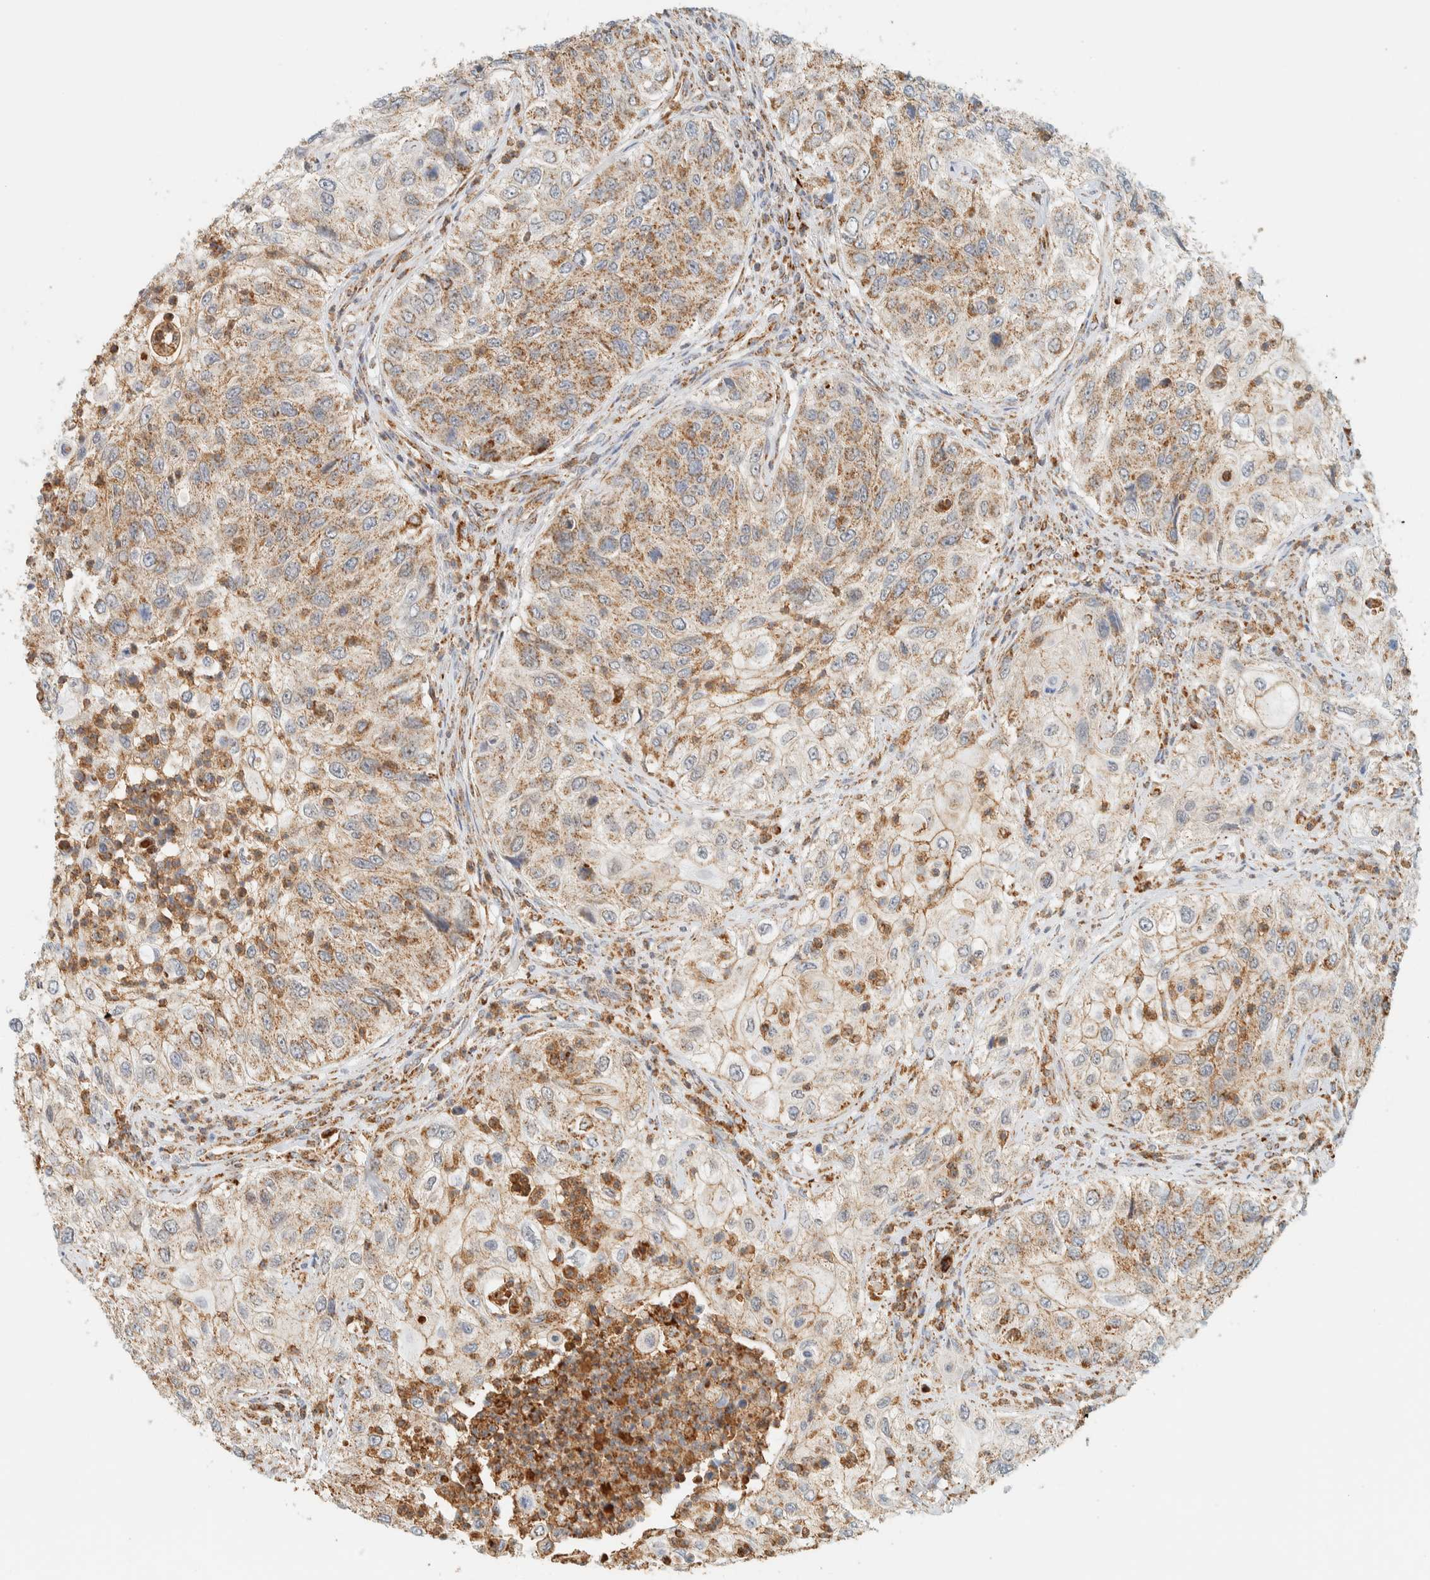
{"staining": {"intensity": "moderate", "quantity": ">75%", "location": "cytoplasmic/membranous"}, "tissue": "urothelial cancer", "cell_type": "Tumor cells", "image_type": "cancer", "snomed": [{"axis": "morphology", "description": "Urothelial carcinoma, High grade"}, {"axis": "topography", "description": "Urinary bladder"}], "caption": "Tumor cells demonstrate moderate cytoplasmic/membranous staining in about >75% of cells in urothelial cancer.", "gene": "KIFAP3", "patient": {"sex": "female", "age": 60}}